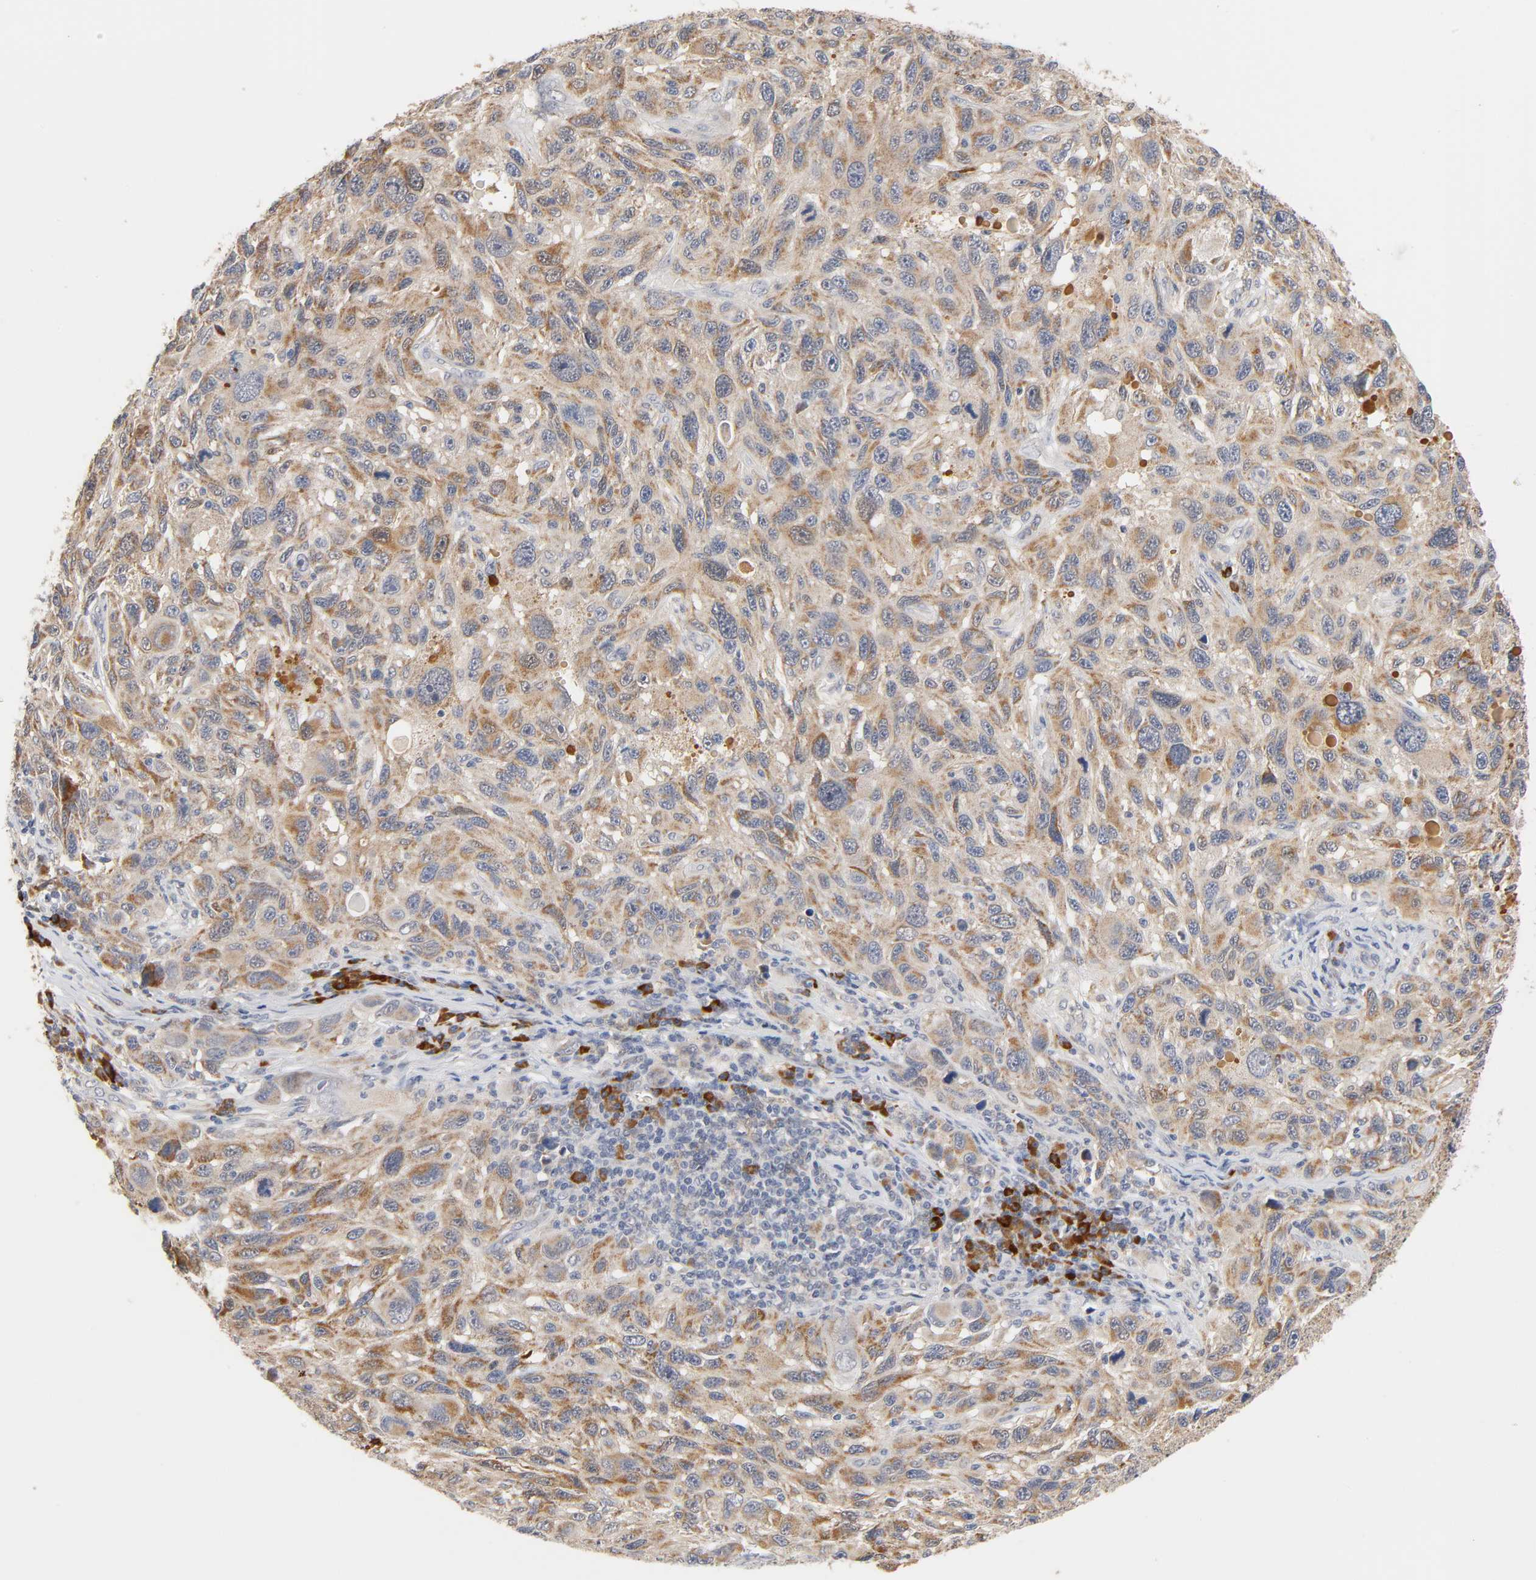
{"staining": {"intensity": "moderate", "quantity": ">75%", "location": "cytoplasmic/membranous"}, "tissue": "melanoma", "cell_type": "Tumor cells", "image_type": "cancer", "snomed": [{"axis": "morphology", "description": "Malignant melanoma, NOS"}, {"axis": "topography", "description": "Skin"}], "caption": "Immunohistochemistry (DAB (3,3'-diaminobenzidine)) staining of human malignant melanoma reveals moderate cytoplasmic/membranous protein staining in about >75% of tumor cells.", "gene": "GSTZ1", "patient": {"sex": "male", "age": 53}}